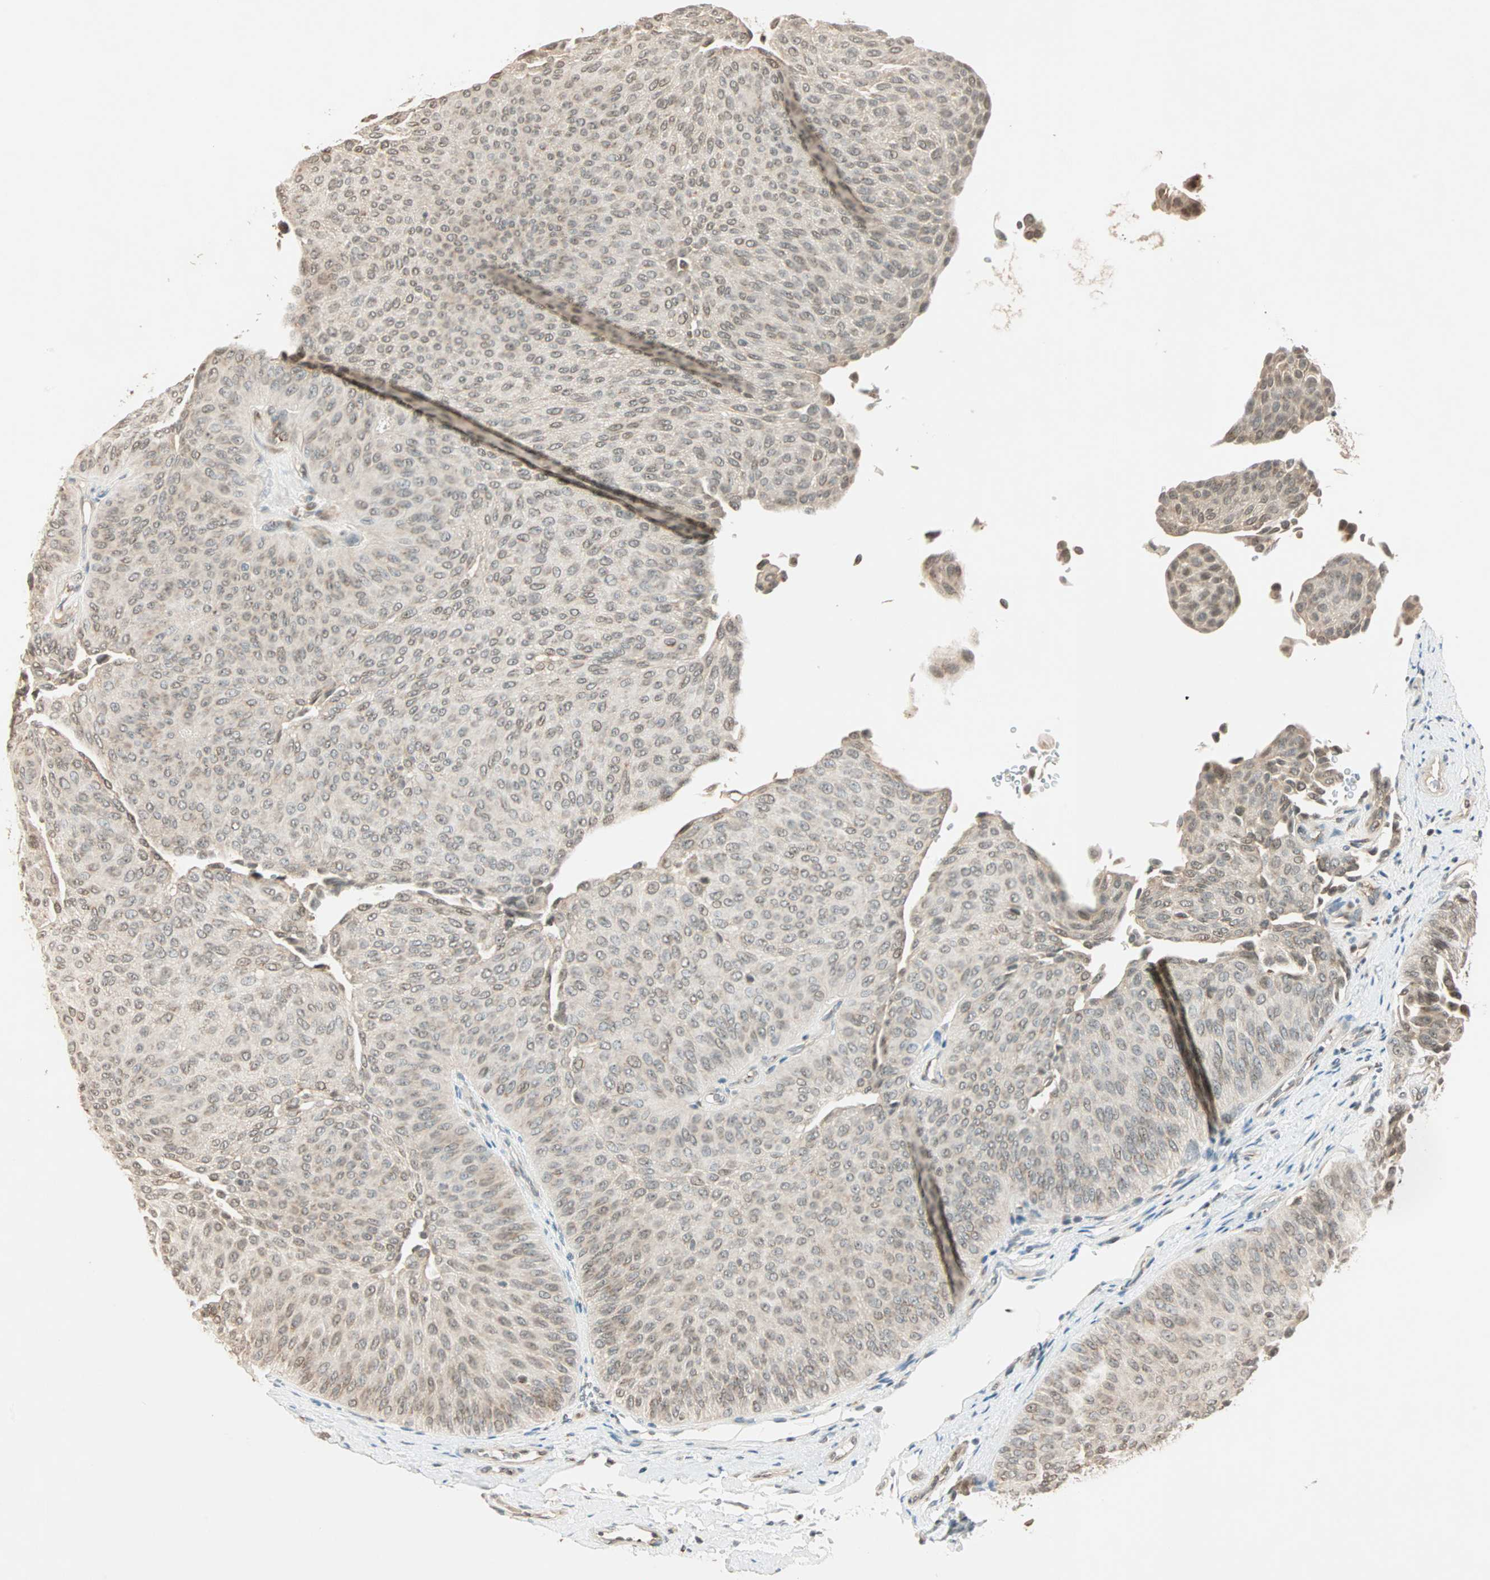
{"staining": {"intensity": "weak", "quantity": "<25%", "location": "nuclear"}, "tissue": "urothelial cancer", "cell_type": "Tumor cells", "image_type": "cancer", "snomed": [{"axis": "morphology", "description": "Urothelial carcinoma, Low grade"}, {"axis": "topography", "description": "Urinary bladder"}], "caption": "Immunohistochemical staining of urothelial cancer reveals no significant expression in tumor cells. The staining was performed using DAB to visualize the protein expression in brown, while the nuclei were stained in blue with hematoxylin (Magnification: 20x).", "gene": "PRDM2", "patient": {"sex": "female", "age": 60}}